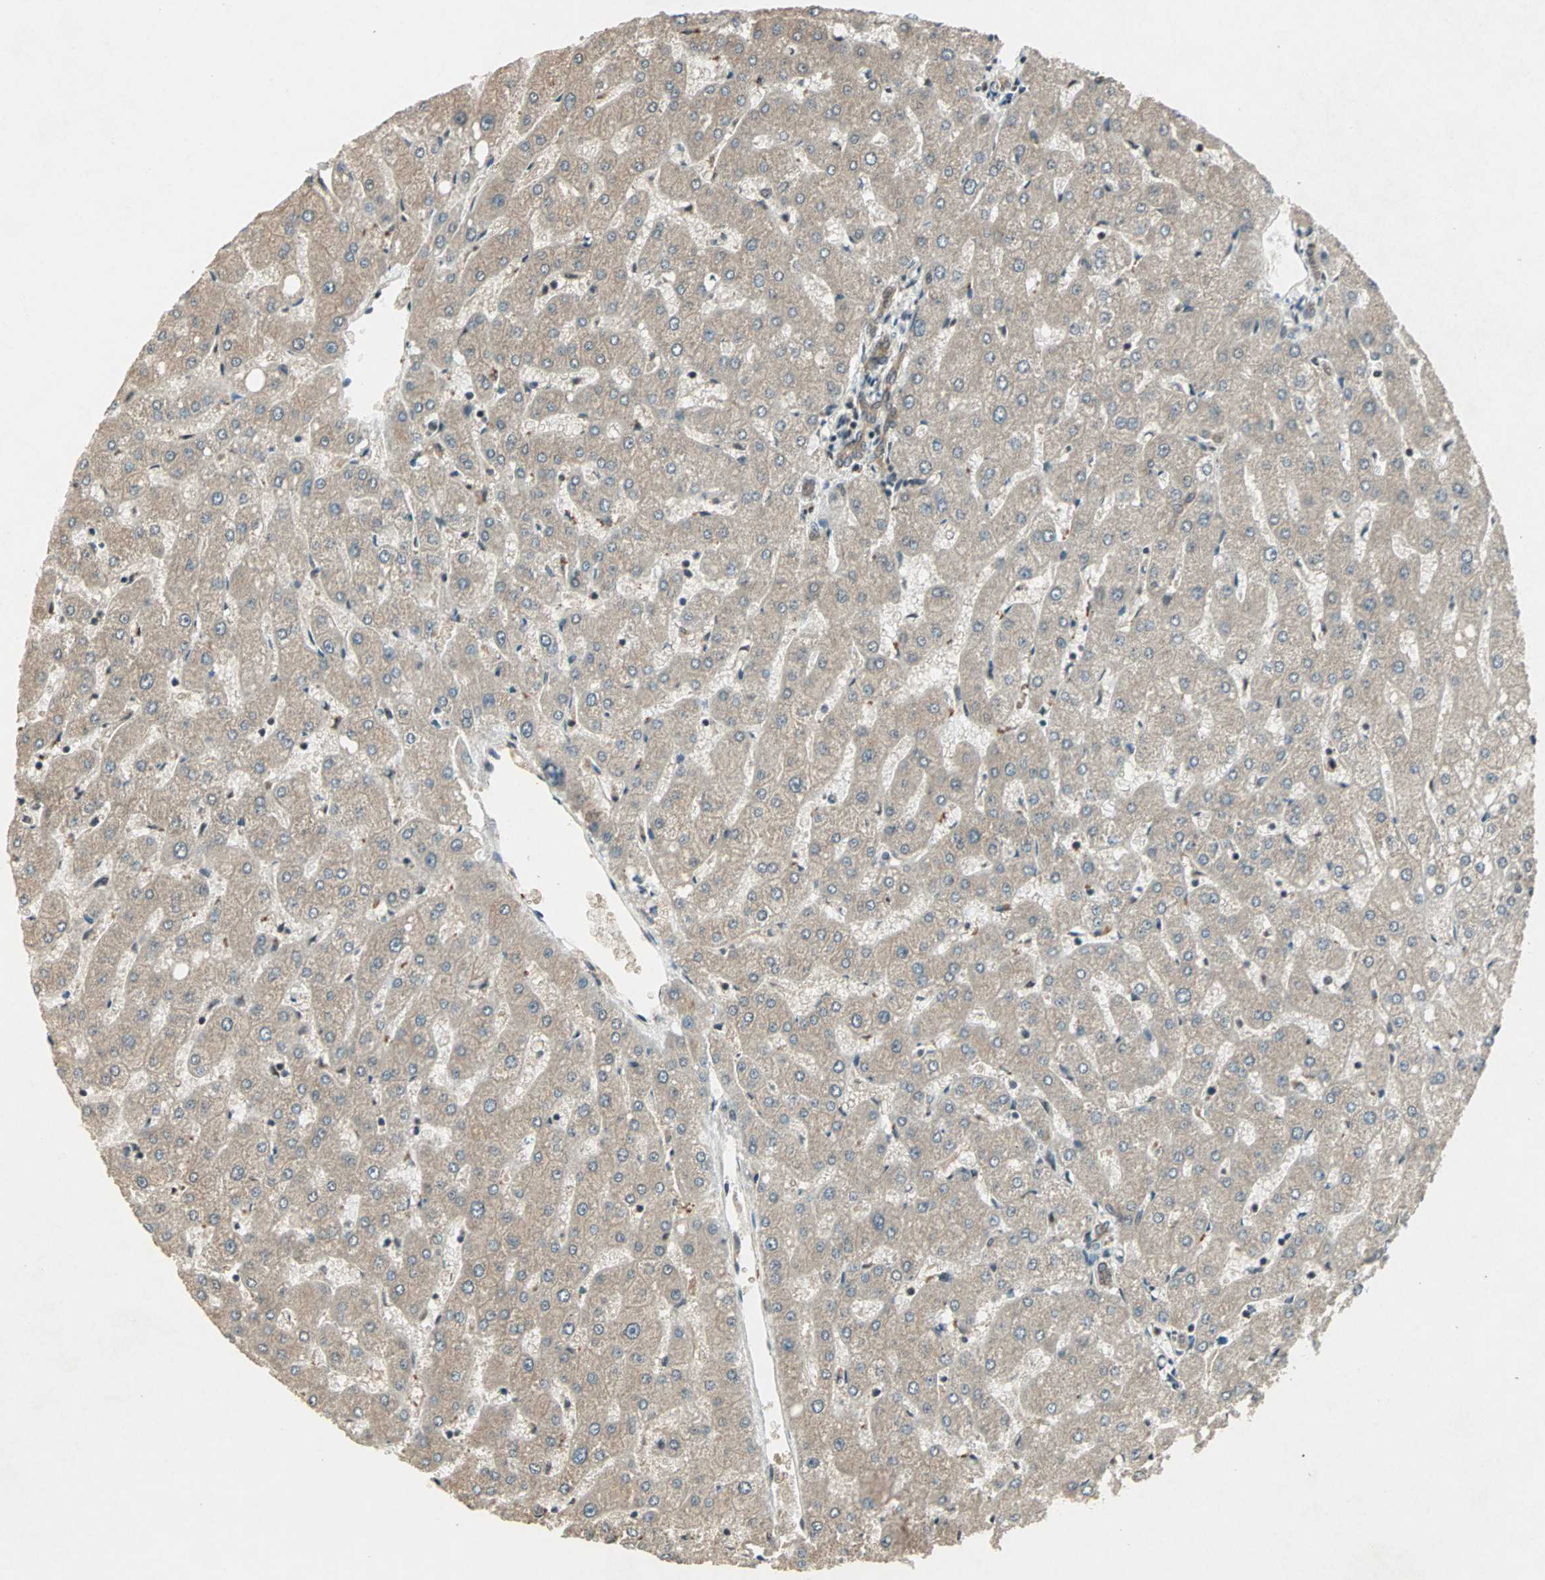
{"staining": {"intensity": "weak", "quantity": ">75%", "location": "cytoplasmic/membranous"}, "tissue": "liver", "cell_type": "Cholangiocytes", "image_type": "normal", "snomed": [{"axis": "morphology", "description": "Normal tissue, NOS"}, {"axis": "topography", "description": "Liver"}], "caption": "A high-resolution histopathology image shows immunohistochemistry (IHC) staining of unremarkable liver, which reveals weak cytoplasmic/membranous expression in approximately >75% of cholangiocytes.", "gene": "ZNF701", "patient": {"sex": "male", "age": 67}}